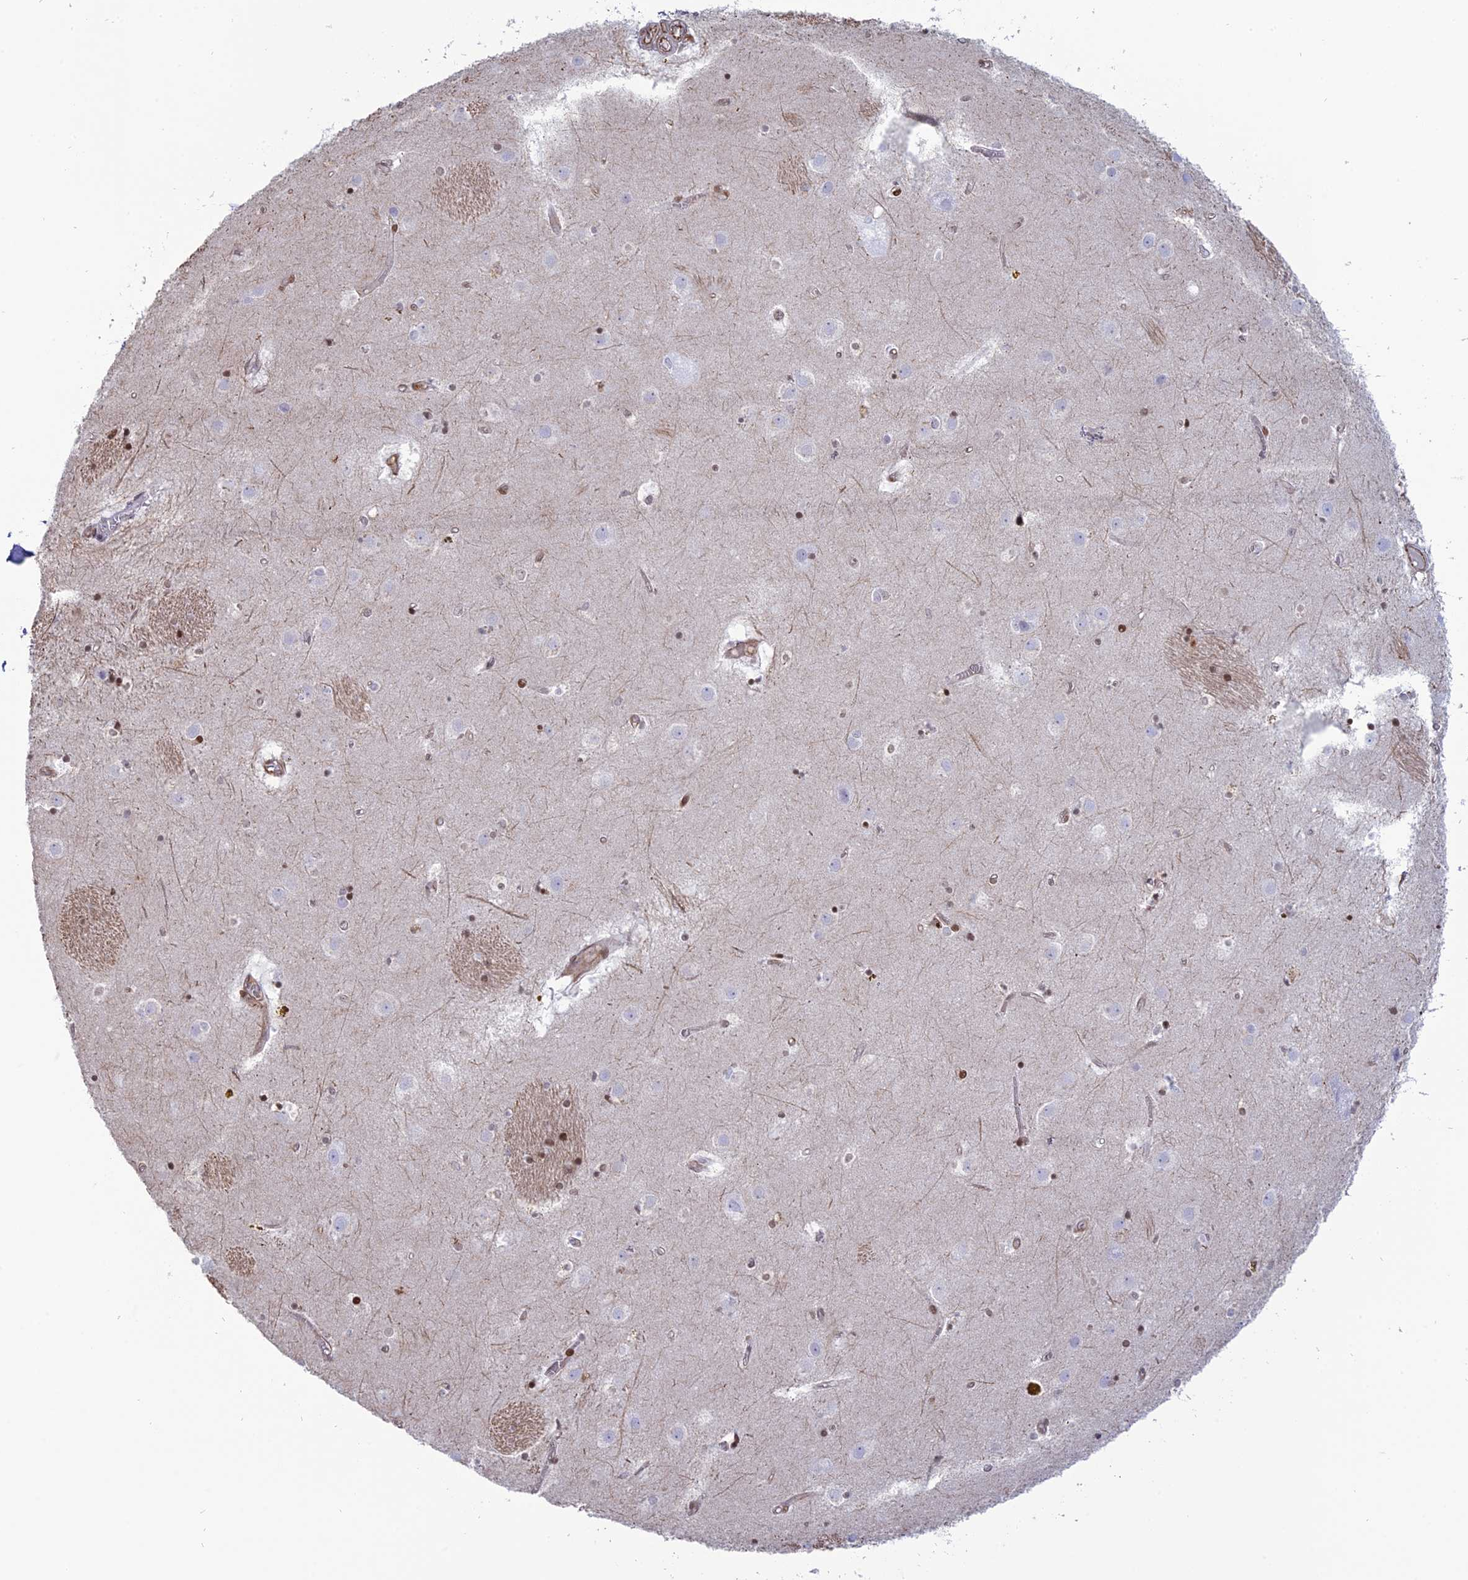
{"staining": {"intensity": "negative", "quantity": "none", "location": "none"}, "tissue": "caudate", "cell_type": "Glial cells", "image_type": "normal", "snomed": [{"axis": "morphology", "description": "Normal tissue, NOS"}, {"axis": "topography", "description": "Lateral ventricle wall"}], "caption": "Caudate stained for a protein using IHC demonstrates no staining glial cells.", "gene": "APOBR", "patient": {"sex": "male", "age": 70}}